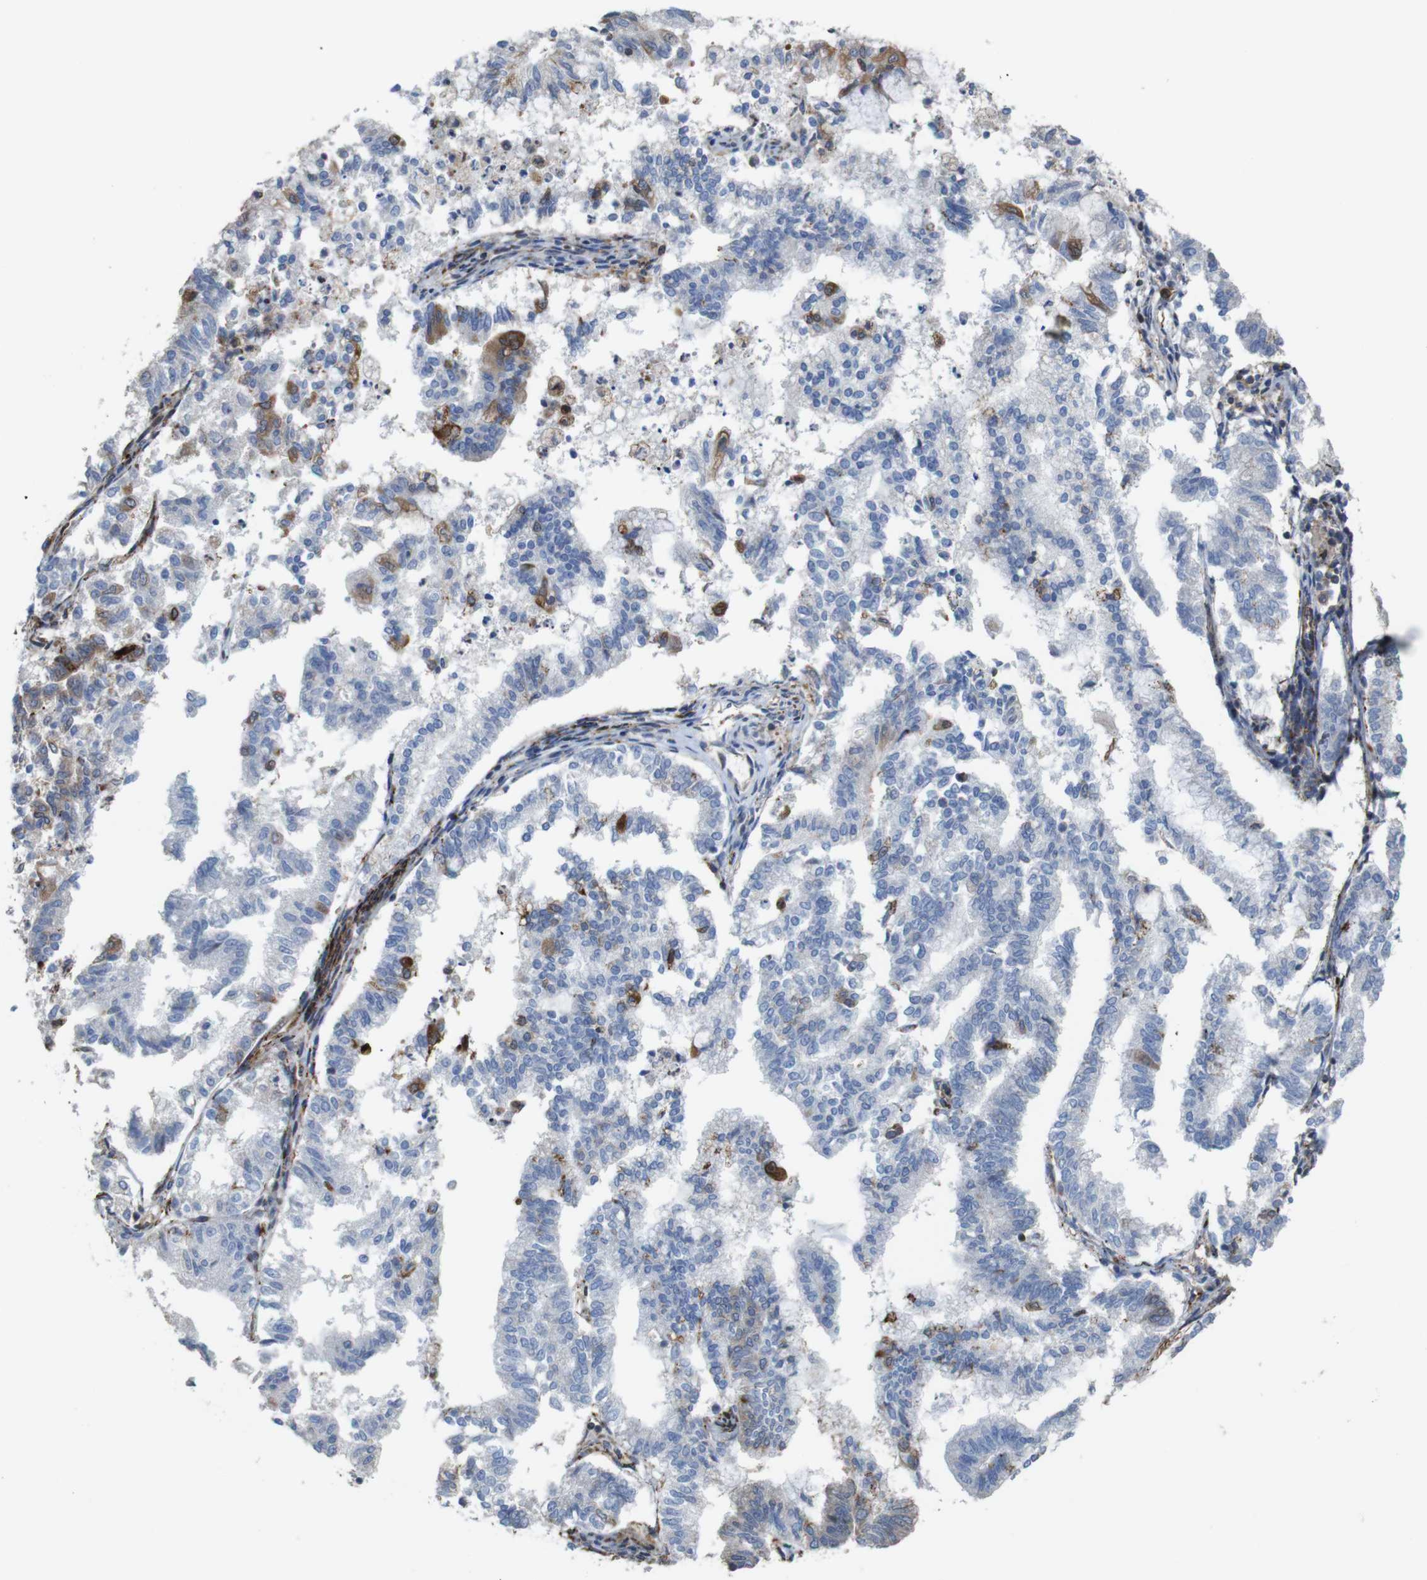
{"staining": {"intensity": "moderate", "quantity": "<25%", "location": "cytoplasmic/membranous"}, "tissue": "endometrial cancer", "cell_type": "Tumor cells", "image_type": "cancer", "snomed": [{"axis": "morphology", "description": "Necrosis, NOS"}, {"axis": "morphology", "description": "Adenocarcinoma, NOS"}, {"axis": "topography", "description": "Endometrium"}], "caption": "The image demonstrates staining of endometrial adenocarcinoma, revealing moderate cytoplasmic/membranous protein positivity (brown color) within tumor cells. The protein of interest is stained brown, and the nuclei are stained in blue (DAB (3,3'-diaminobenzidine) IHC with brightfield microscopy, high magnification).", "gene": "PCOLCE2", "patient": {"sex": "female", "age": 79}}